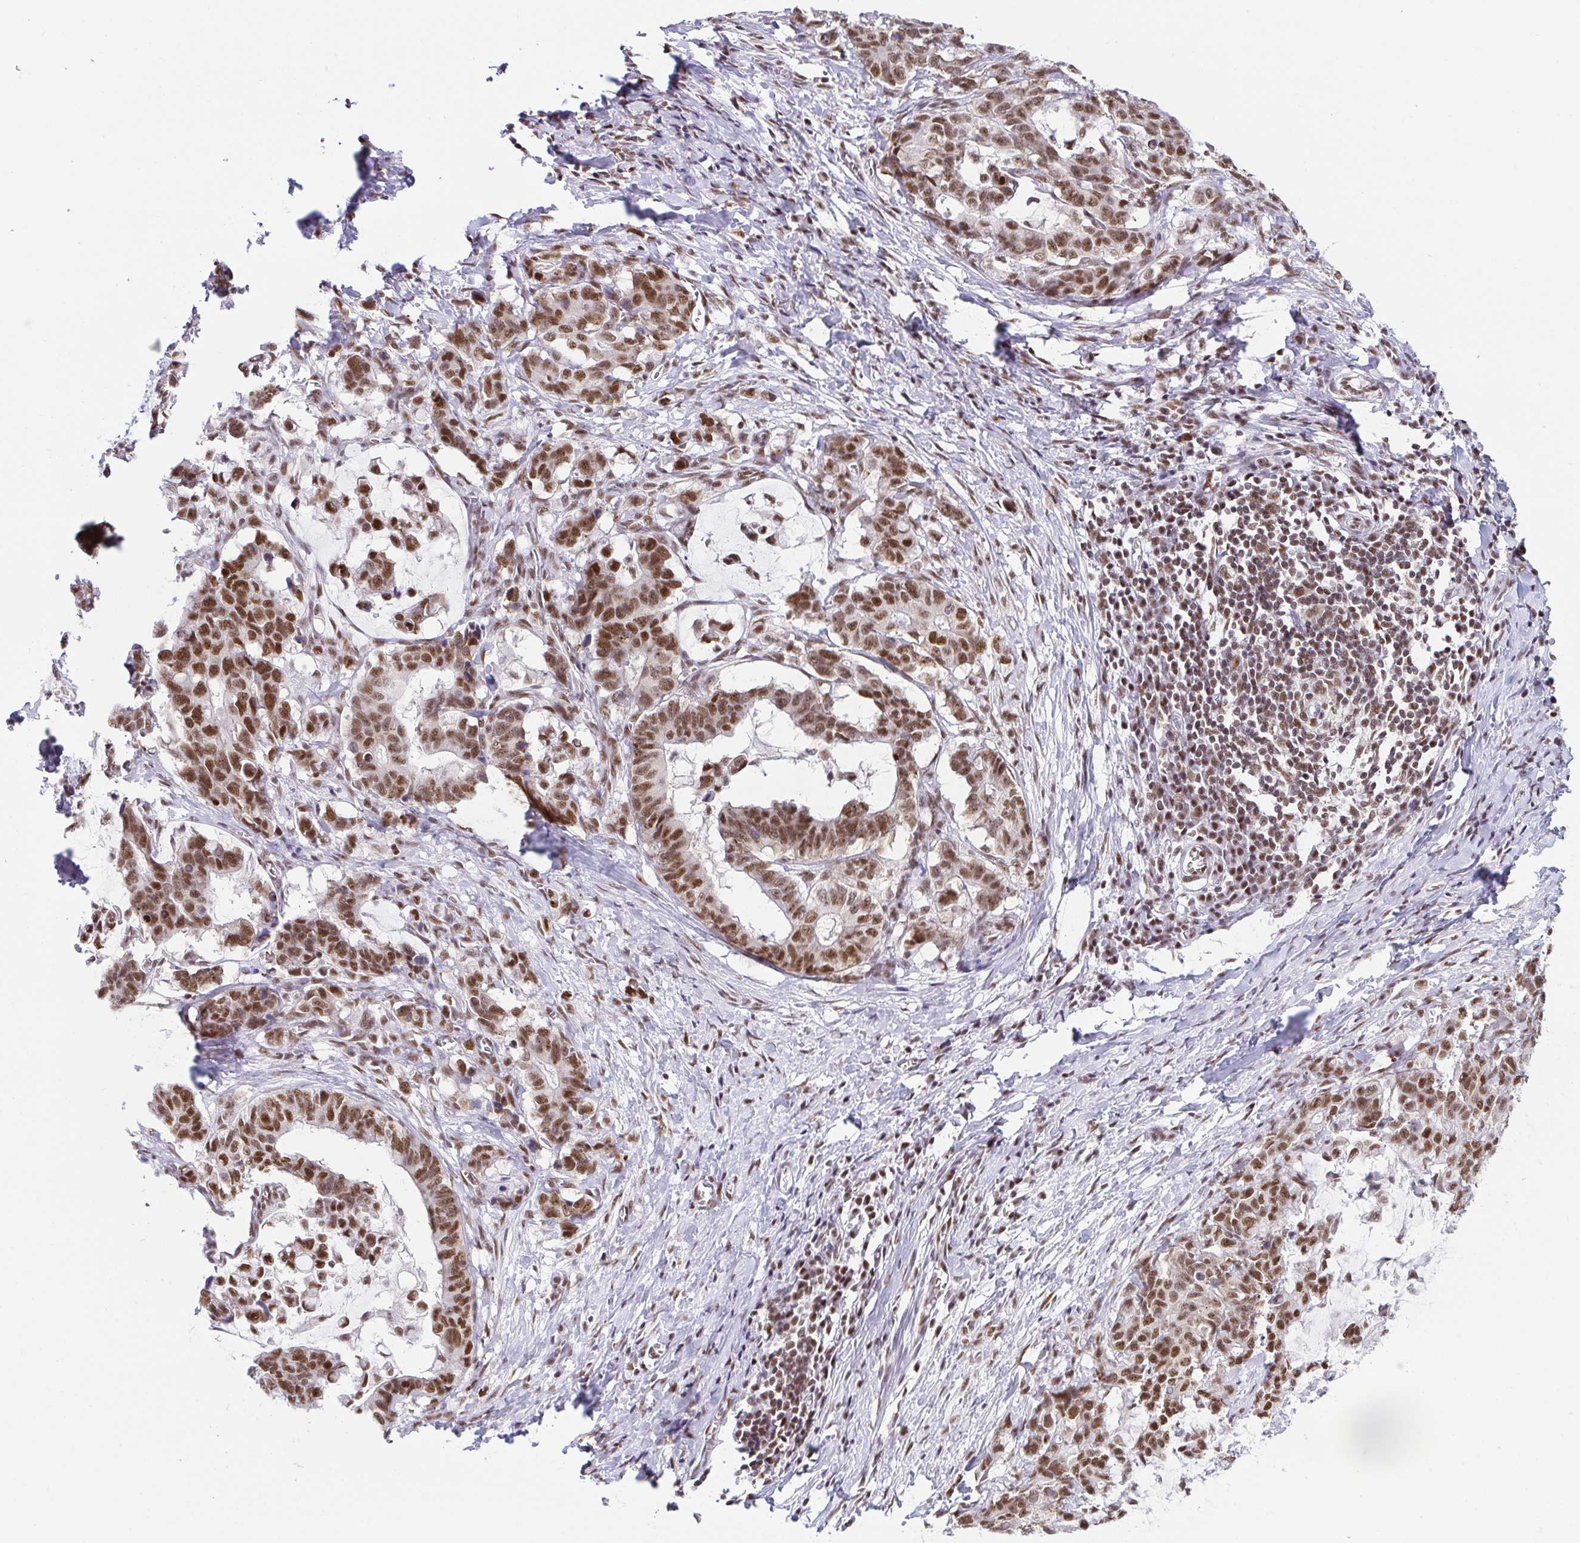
{"staining": {"intensity": "moderate", "quantity": ">75%", "location": "nuclear"}, "tissue": "stomach cancer", "cell_type": "Tumor cells", "image_type": "cancer", "snomed": [{"axis": "morphology", "description": "Normal tissue, NOS"}, {"axis": "morphology", "description": "Adenocarcinoma, NOS"}, {"axis": "topography", "description": "Stomach"}], "caption": "There is medium levels of moderate nuclear staining in tumor cells of adenocarcinoma (stomach), as demonstrated by immunohistochemical staining (brown color).", "gene": "EWSR1", "patient": {"sex": "female", "age": 64}}